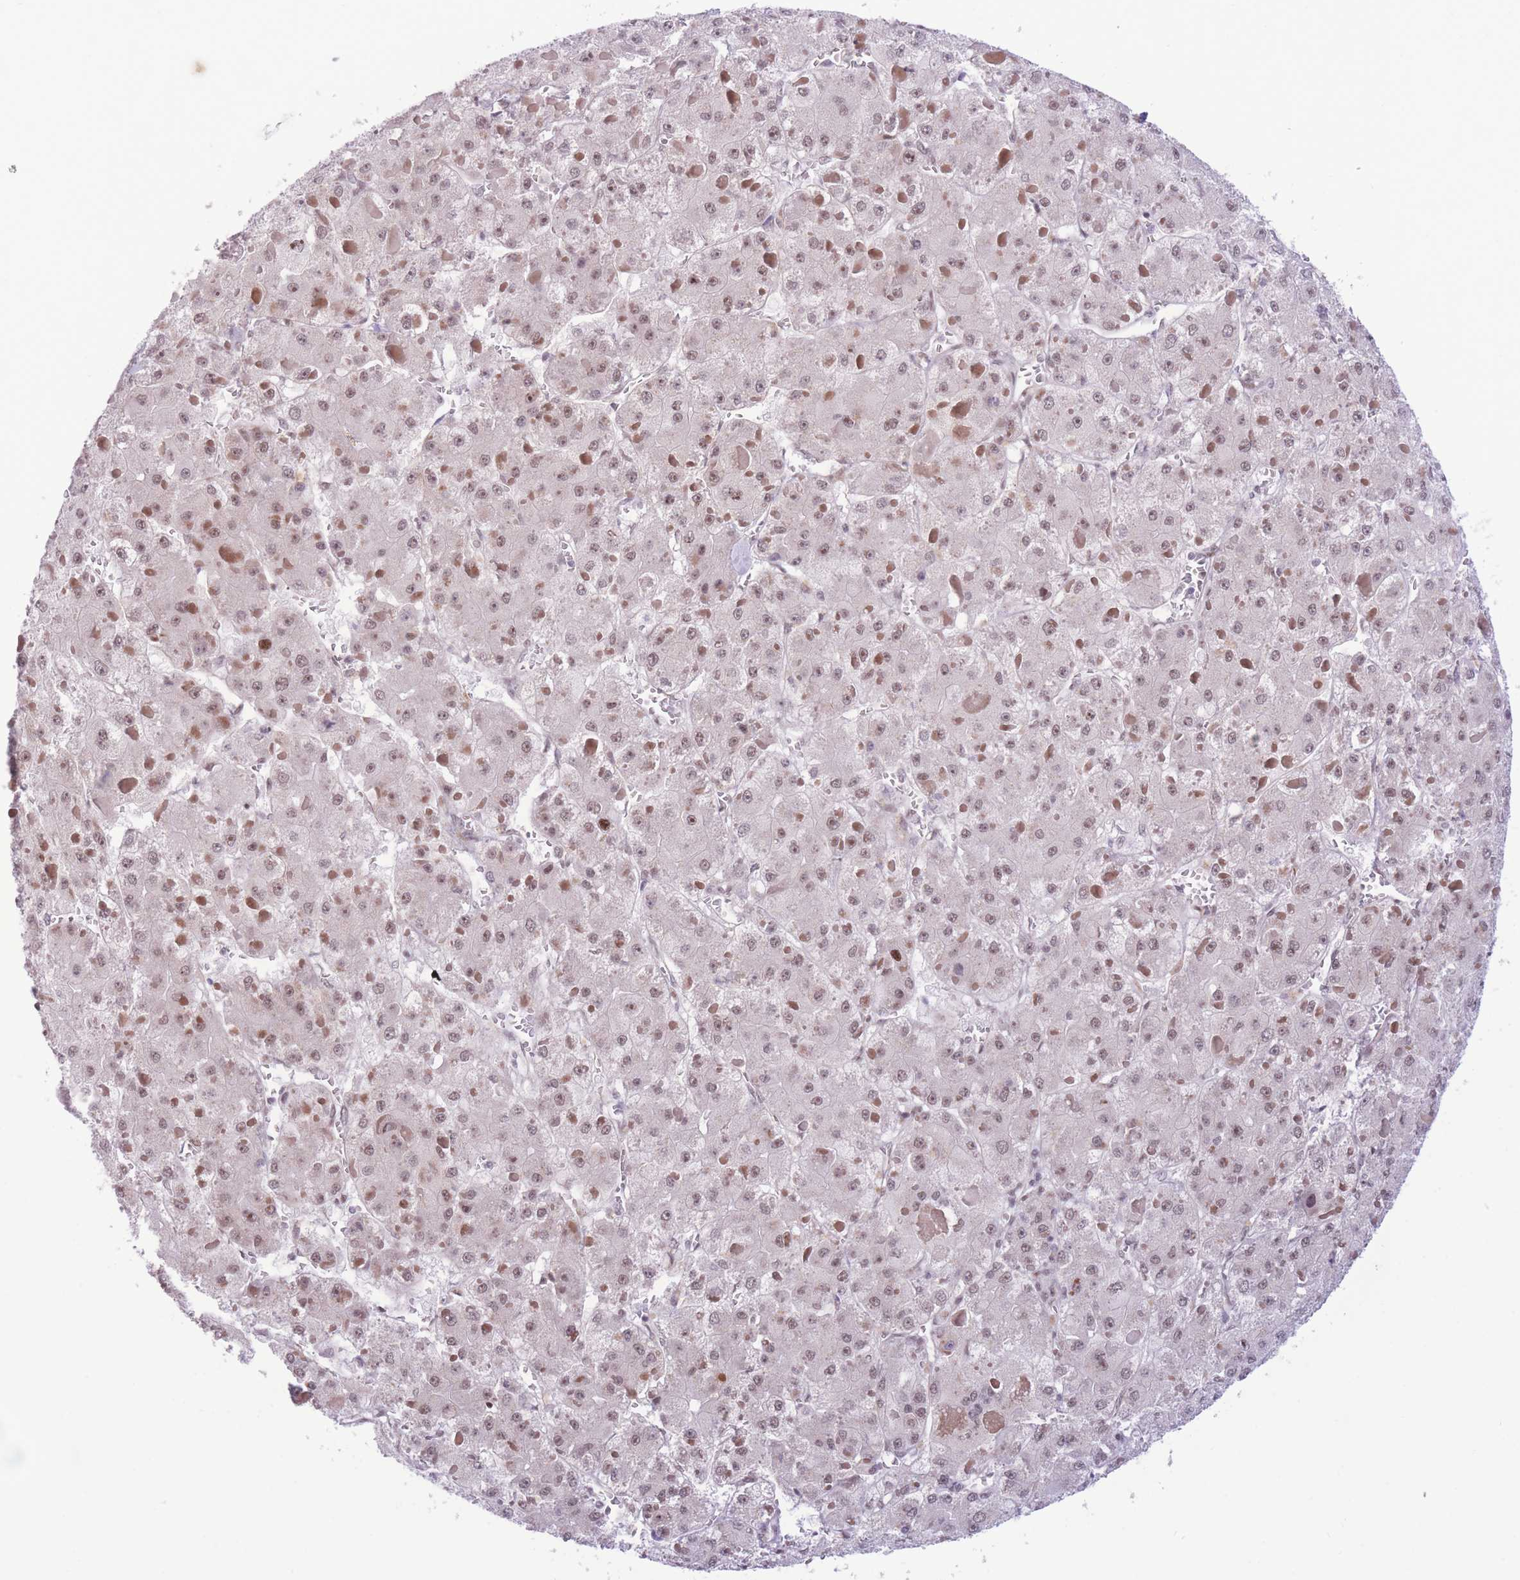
{"staining": {"intensity": "moderate", "quantity": ">75%", "location": "nuclear"}, "tissue": "liver cancer", "cell_type": "Tumor cells", "image_type": "cancer", "snomed": [{"axis": "morphology", "description": "Carcinoma, Hepatocellular, NOS"}, {"axis": "topography", "description": "Liver"}], "caption": "Immunohistochemical staining of human hepatocellular carcinoma (liver) displays medium levels of moderate nuclear protein positivity in about >75% of tumor cells.", "gene": "PCIF1", "patient": {"sex": "female", "age": 73}}